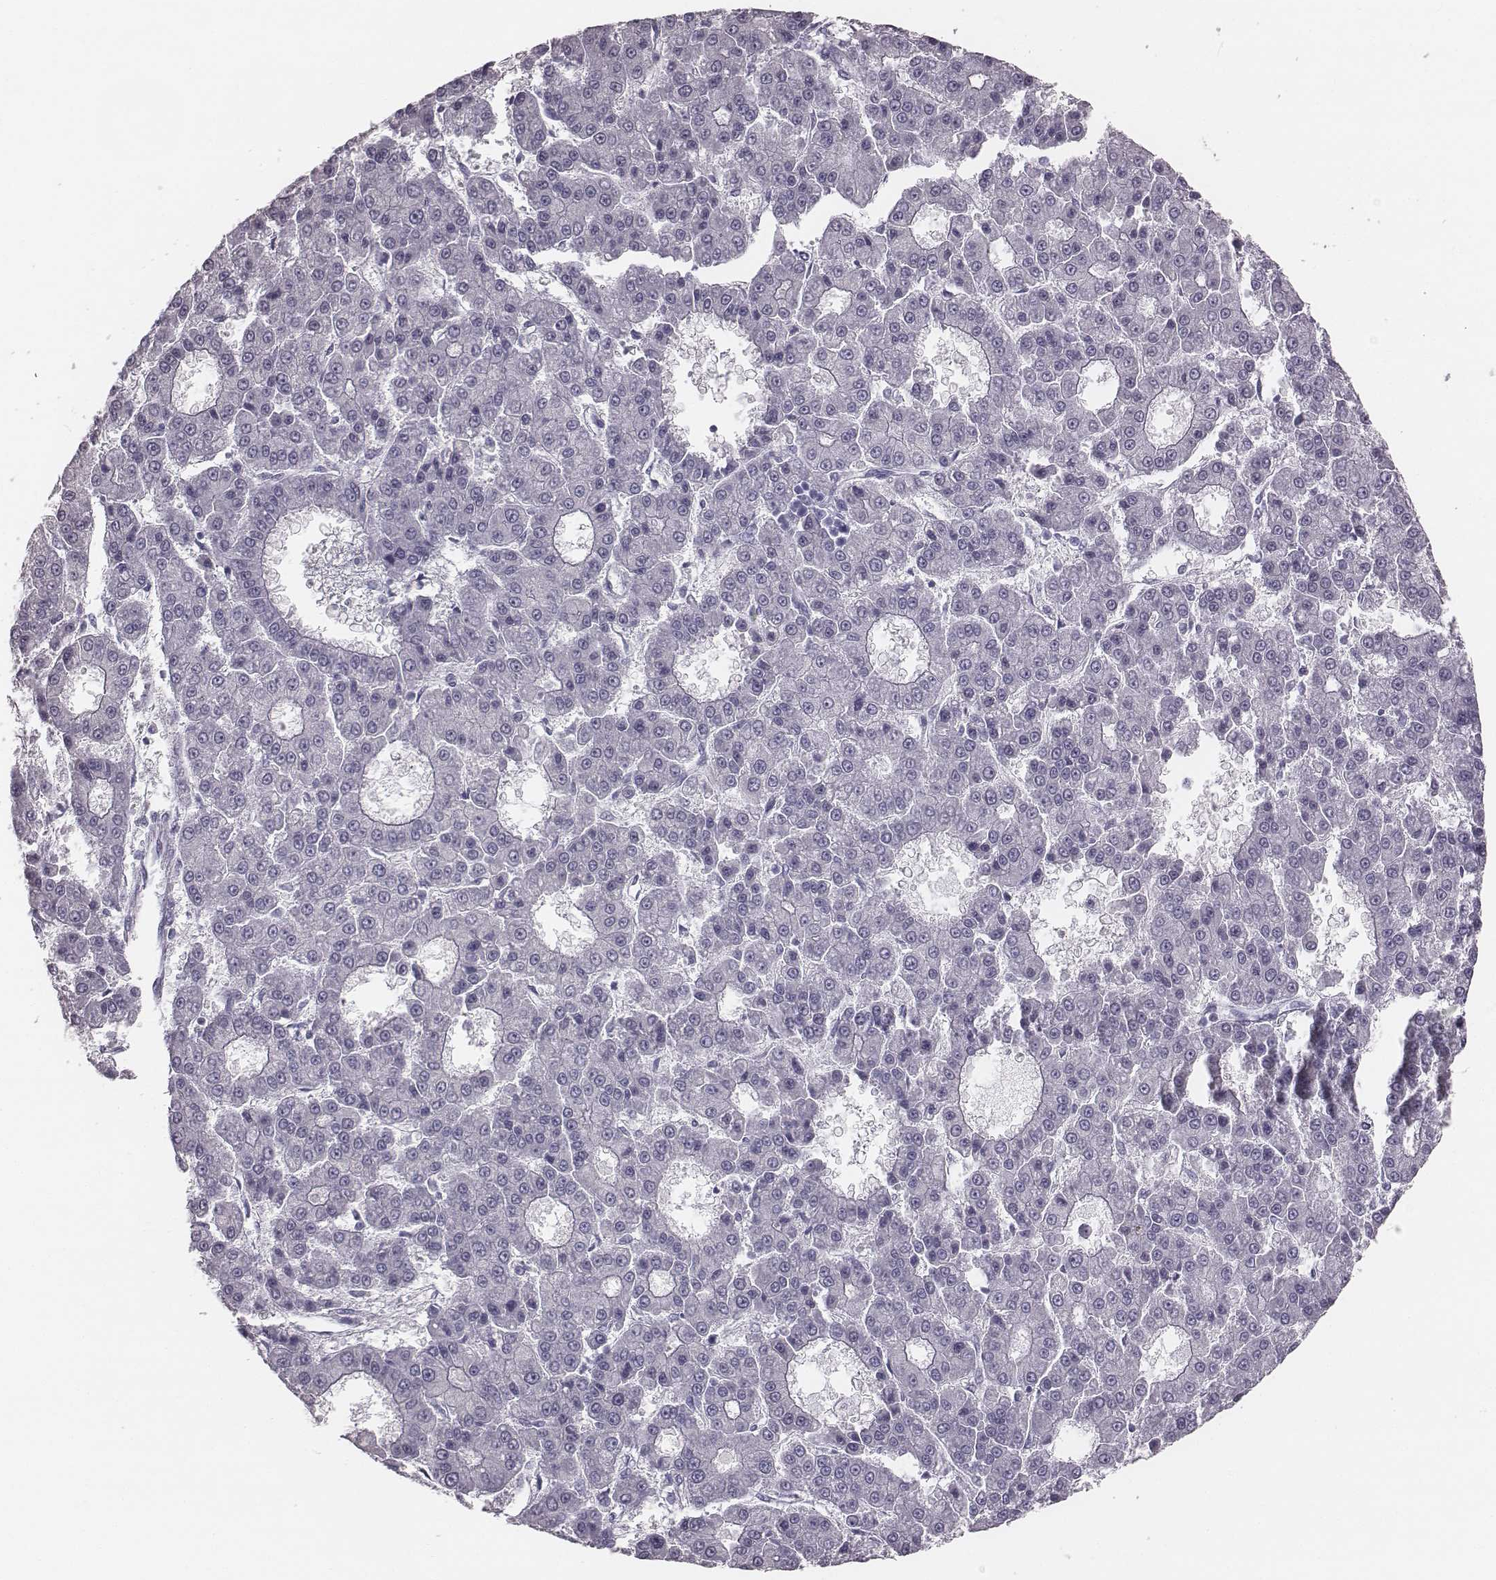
{"staining": {"intensity": "negative", "quantity": "none", "location": "none"}, "tissue": "liver cancer", "cell_type": "Tumor cells", "image_type": "cancer", "snomed": [{"axis": "morphology", "description": "Carcinoma, Hepatocellular, NOS"}, {"axis": "topography", "description": "Liver"}], "caption": "High magnification brightfield microscopy of liver cancer stained with DAB (brown) and counterstained with hematoxylin (blue): tumor cells show no significant expression.", "gene": "C6orf58", "patient": {"sex": "male", "age": 70}}